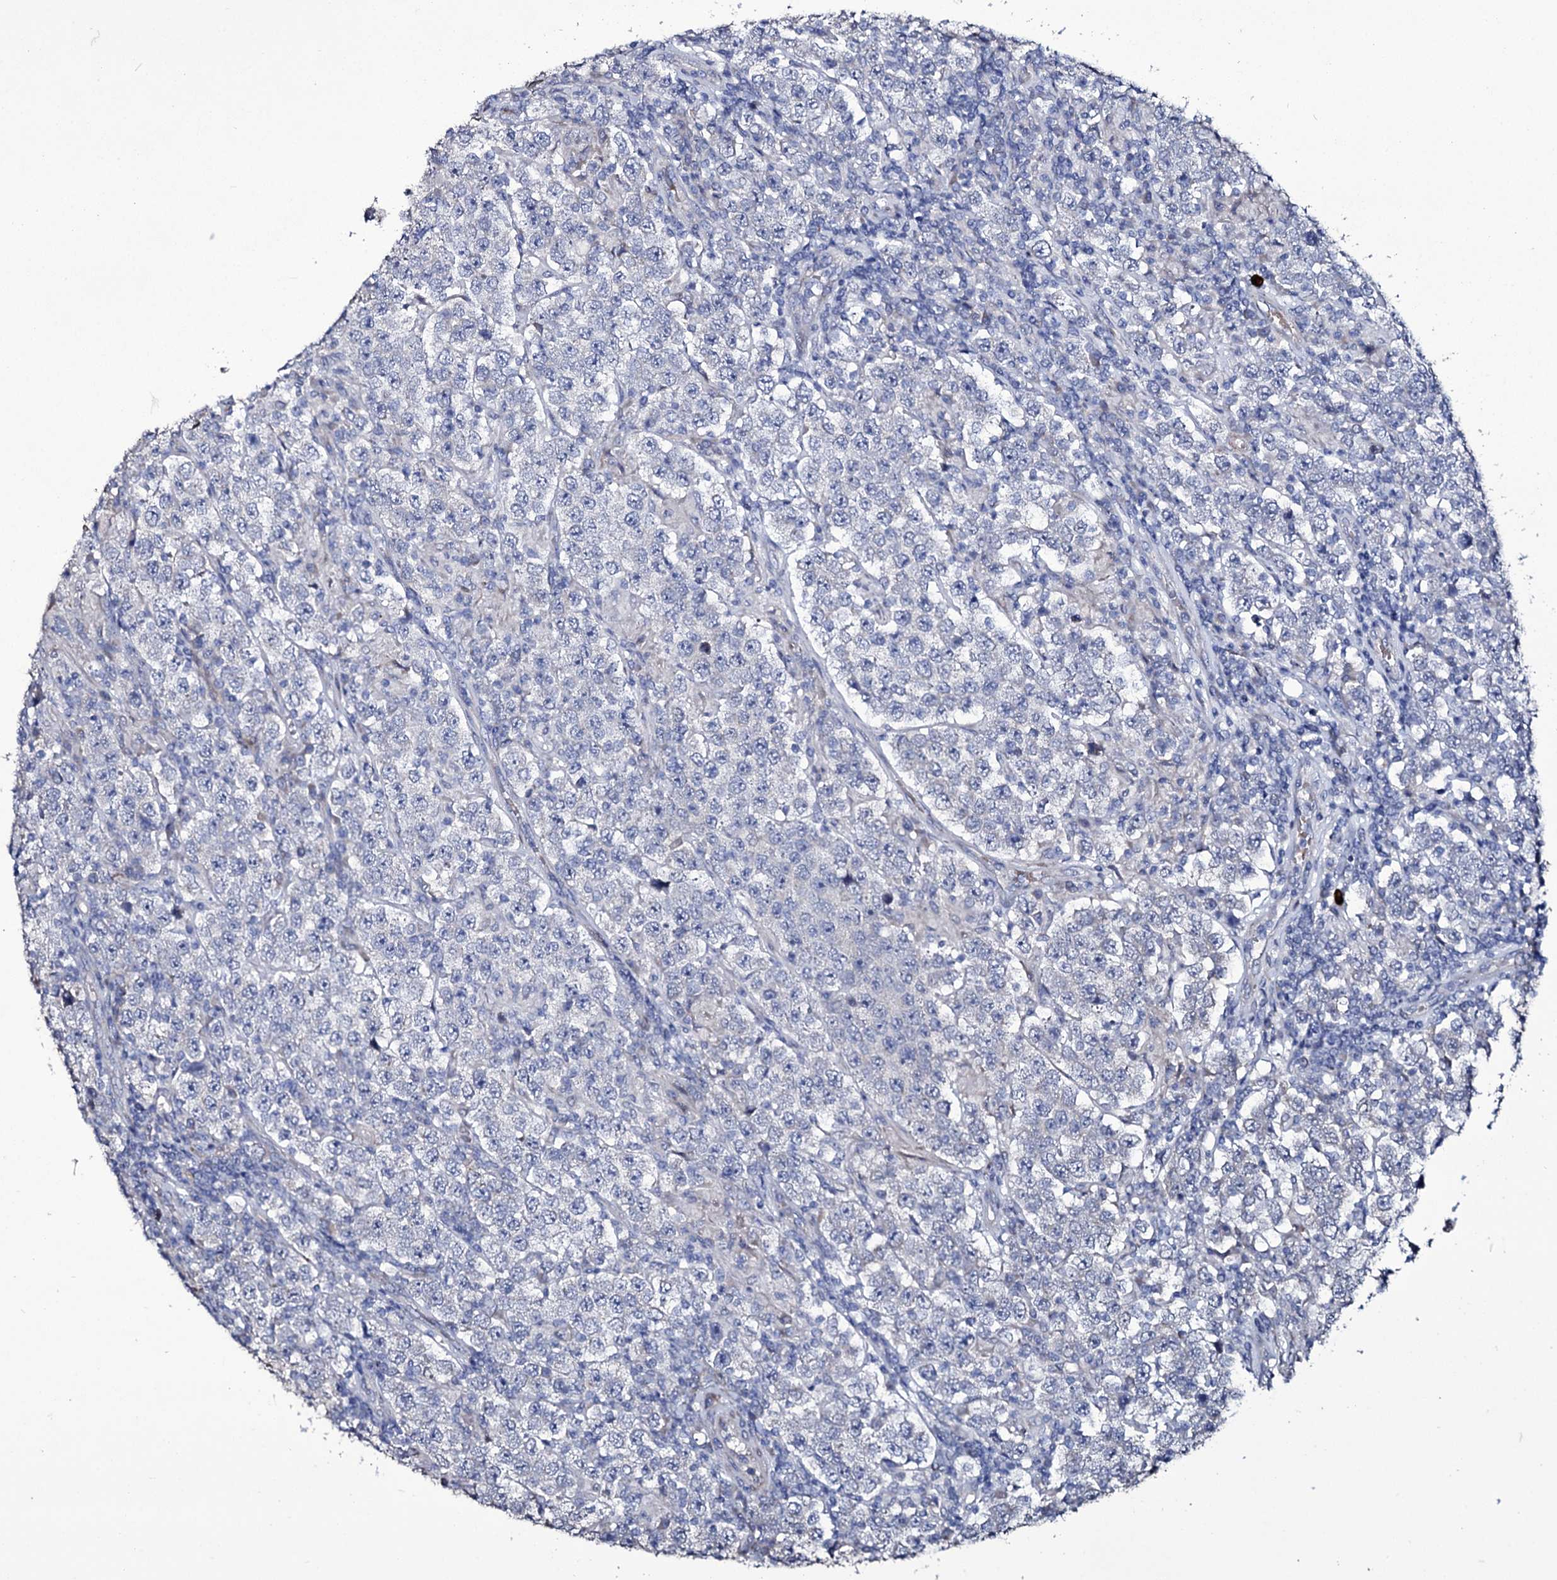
{"staining": {"intensity": "negative", "quantity": "none", "location": "none"}, "tissue": "testis cancer", "cell_type": "Tumor cells", "image_type": "cancer", "snomed": [{"axis": "morphology", "description": "Normal tissue, NOS"}, {"axis": "morphology", "description": "Urothelial carcinoma, High grade"}, {"axis": "morphology", "description": "Seminoma, NOS"}, {"axis": "morphology", "description": "Carcinoma, Embryonal, NOS"}, {"axis": "topography", "description": "Urinary bladder"}, {"axis": "topography", "description": "Testis"}], "caption": "There is no significant positivity in tumor cells of testis cancer.", "gene": "TUBGCP5", "patient": {"sex": "male", "age": 41}}